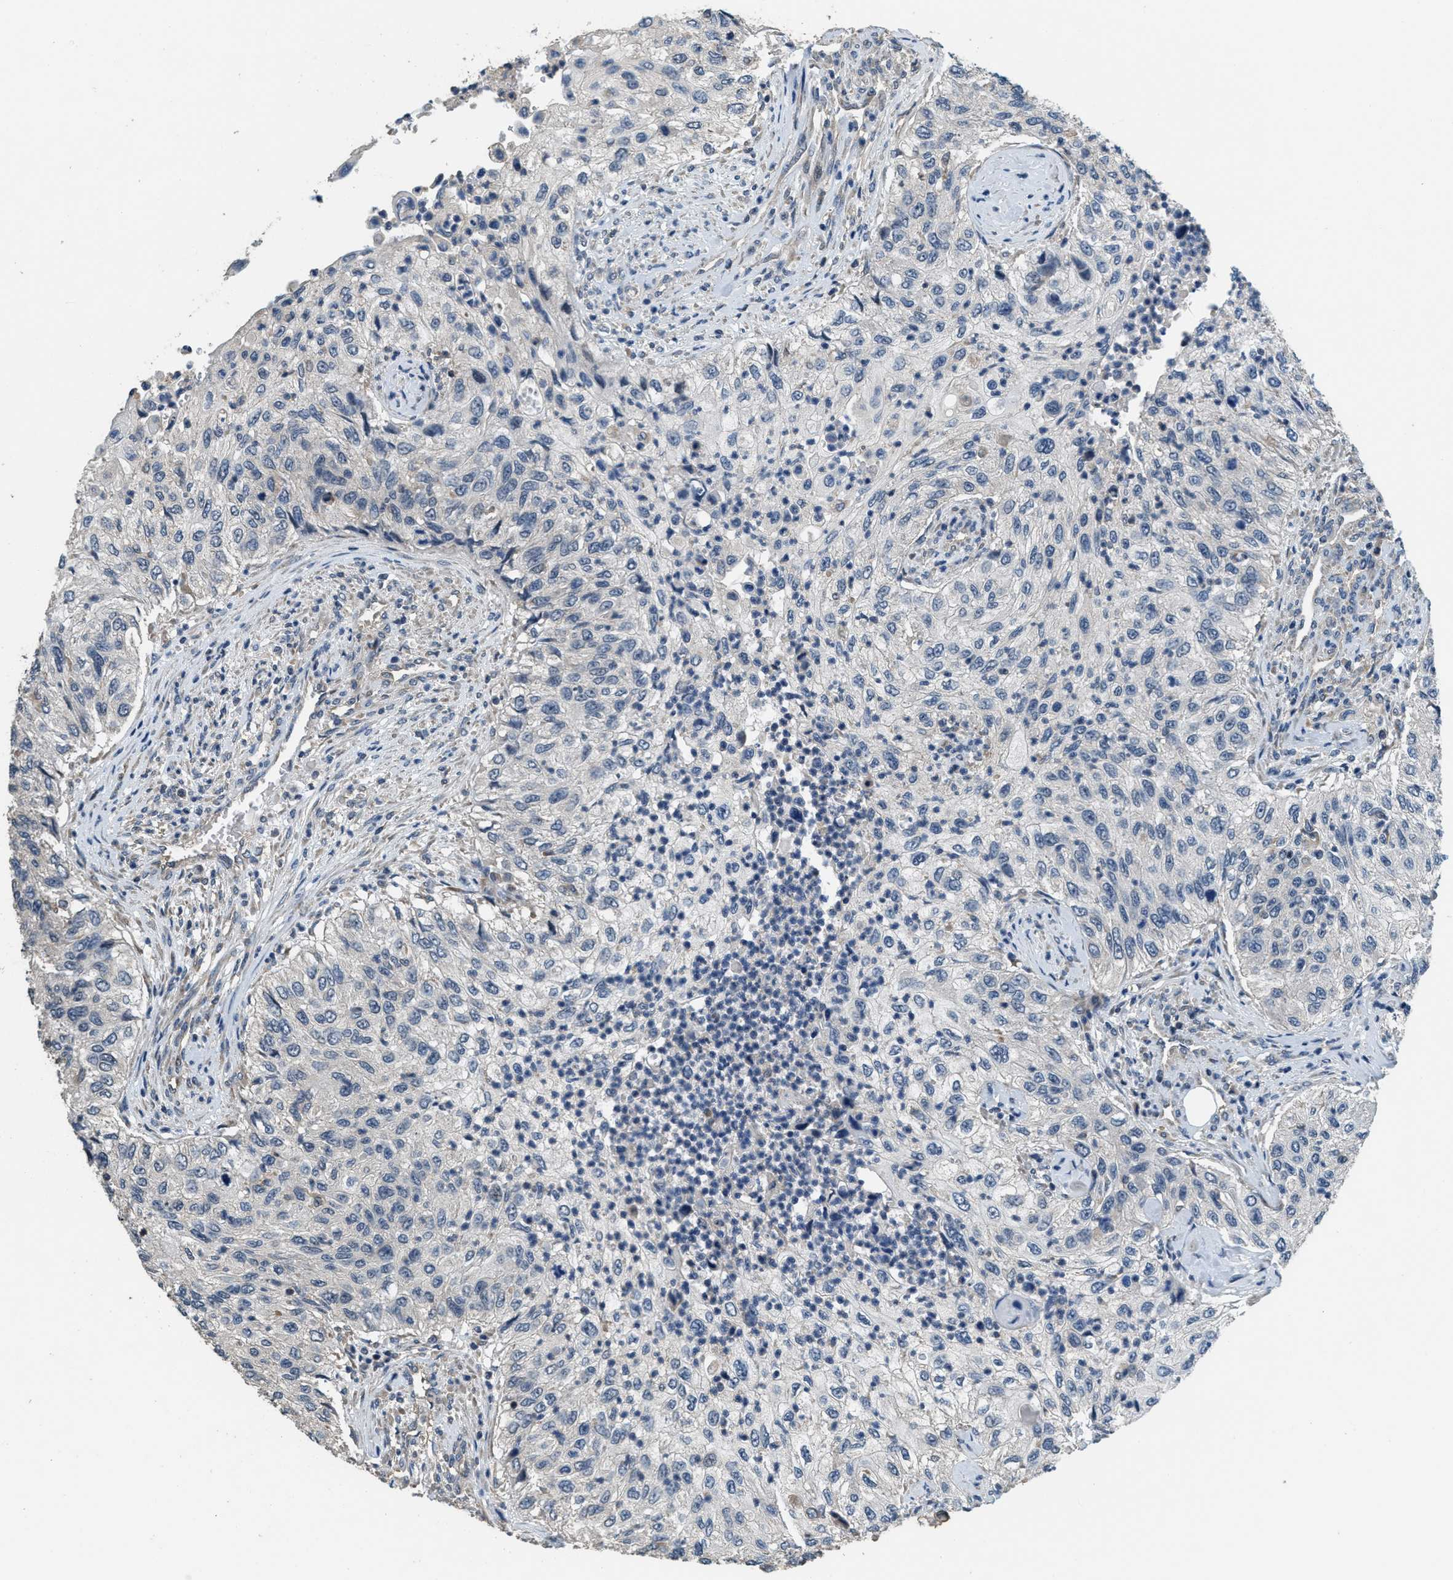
{"staining": {"intensity": "negative", "quantity": "none", "location": "none"}, "tissue": "urothelial cancer", "cell_type": "Tumor cells", "image_type": "cancer", "snomed": [{"axis": "morphology", "description": "Urothelial carcinoma, High grade"}, {"axis": "topography", "description": "Urinary bladder"}], "caption": "DAB immunohistochemical staining of high-grade urothelial carcinoma displays no significant expression in tumor cells.", "gene": "NAT1", "patient": {"sex": "female", "age": 60}}